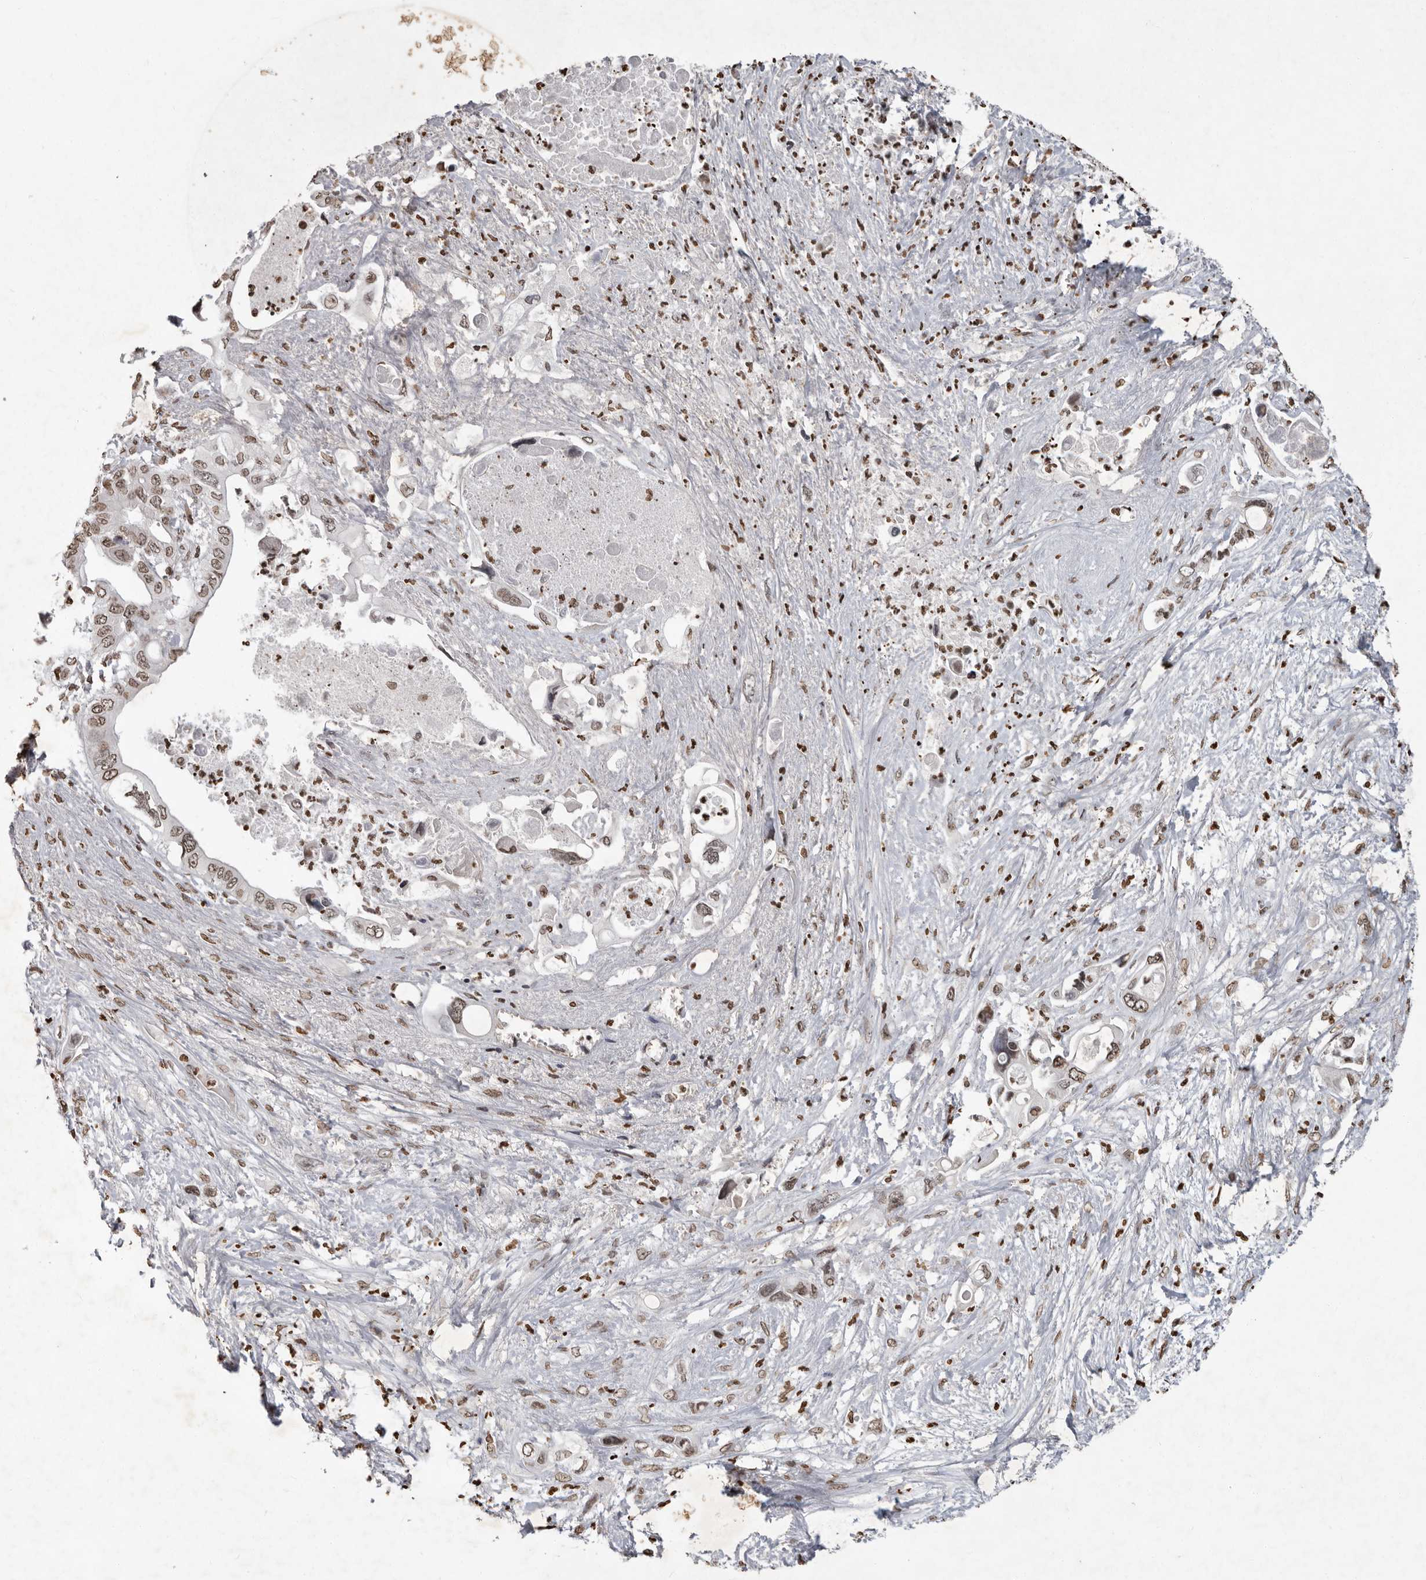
{"staining": {"intensity": "weak", "quantity": ">75%", "location": "nuclear"}, "tissue": "pancreatic cancer", "cell_type": "Tumor cells", "image_type": "cancer", "snomed": [{"axis": "morphology", "description": "Adenocarcinoma, NOS"}, {"axis": "topography", "description": "Pancreas"}], "caption": "Protein expression analysis of pancreatic cancer demonstrates weak nuclear positivity in about >75% of tumor cells.", "gene": "WDR45", "patient": {"sex": "male", "age": 66}}